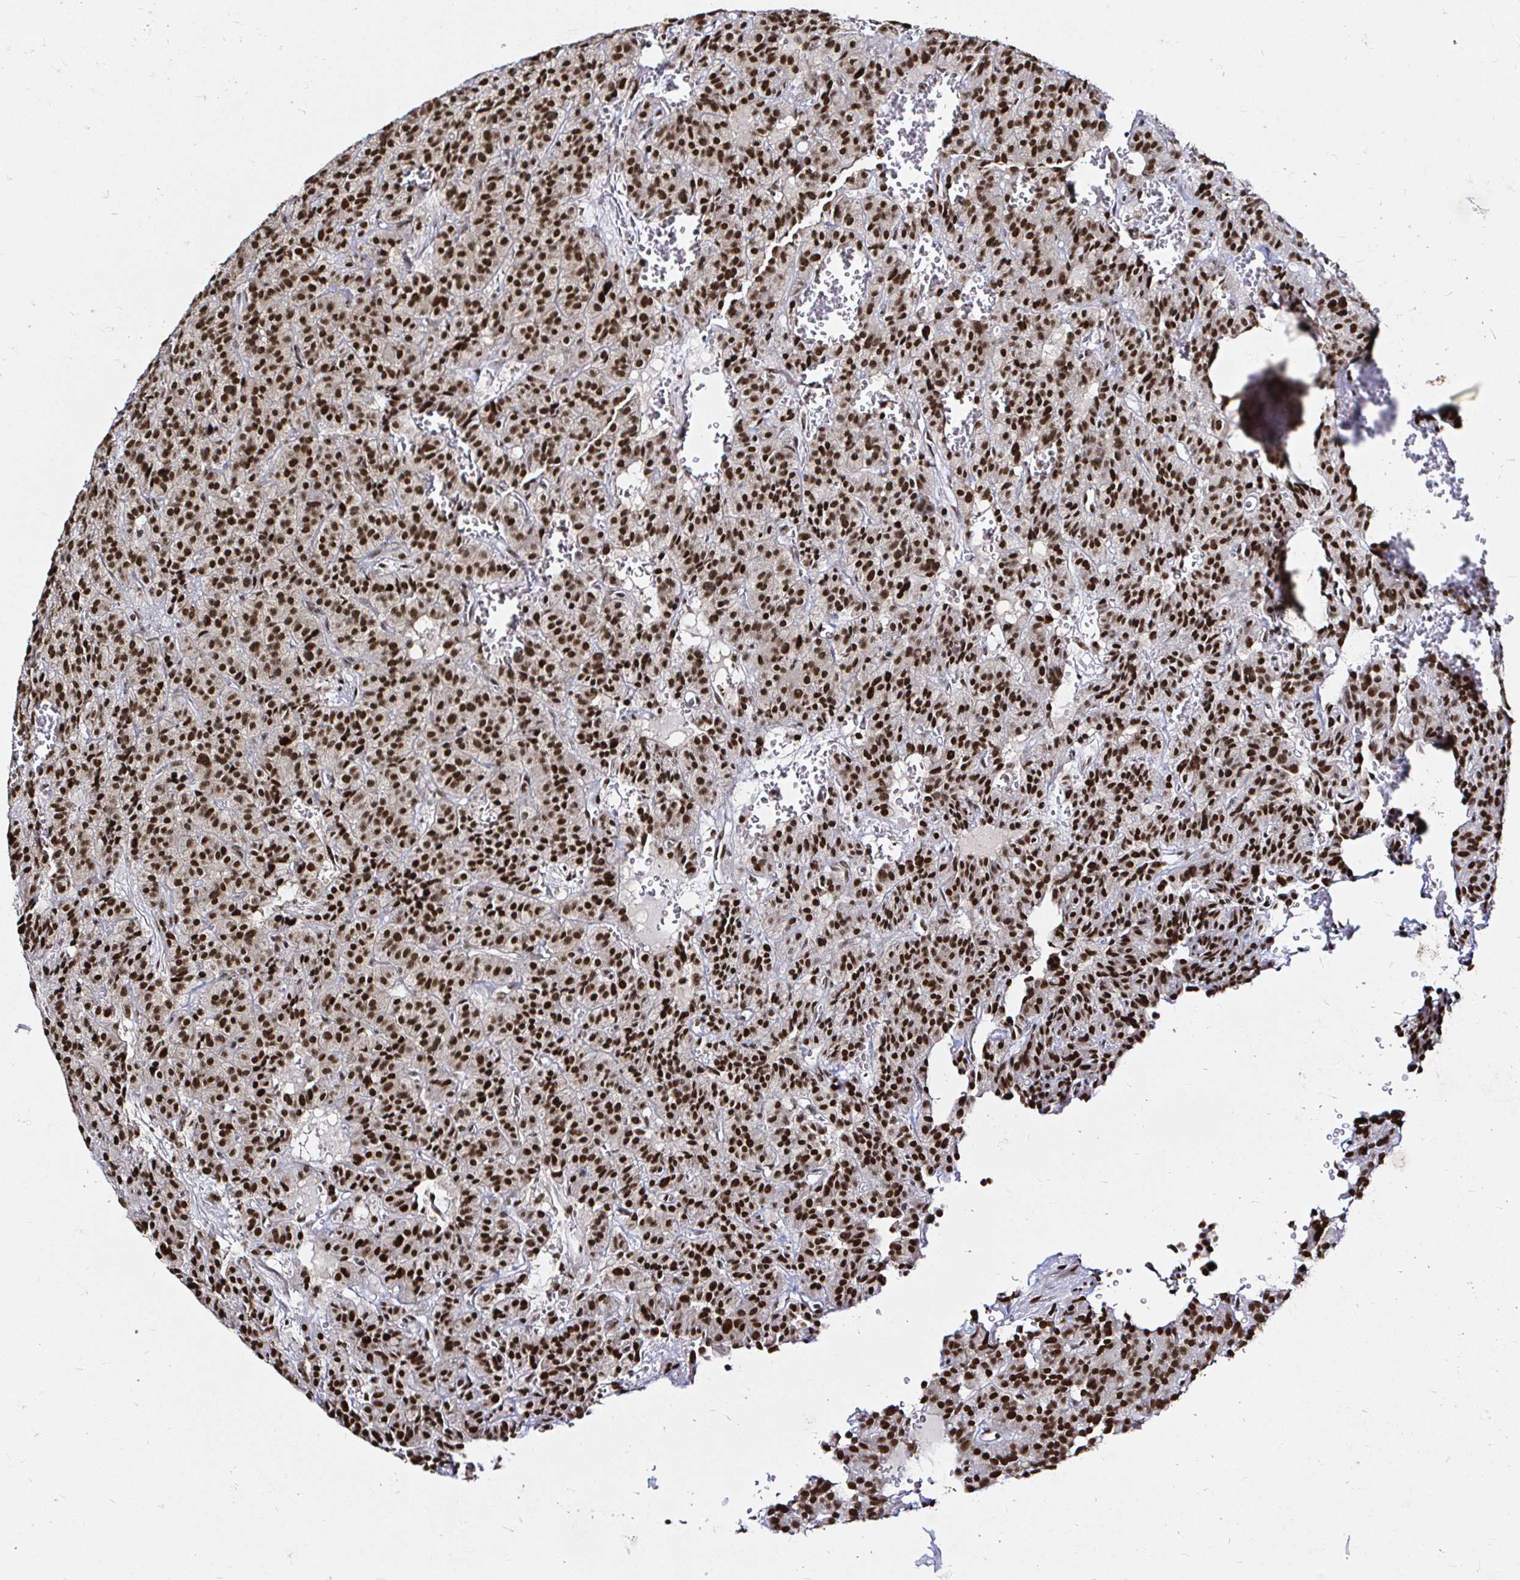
{"staining": {"intensity": "strong", "quantity": ">75%", "location": "nuclear"}, "tissue": "carcinoid", "cell_type": "Tumor cells", "image_type": "cancer", "snomed": [{"axis": "morphology", "description": "Carcinoid, malignant, NOS"}, {"axis": "topography", "description": "Lung"}], "caption": "Immunohistochemical staining of human carcinoid exhibits strong nuclear protein positivity in about >75% of tumor cells.", "gene": "SNRPC", "patient": {"sex": "female", "age": 71}}